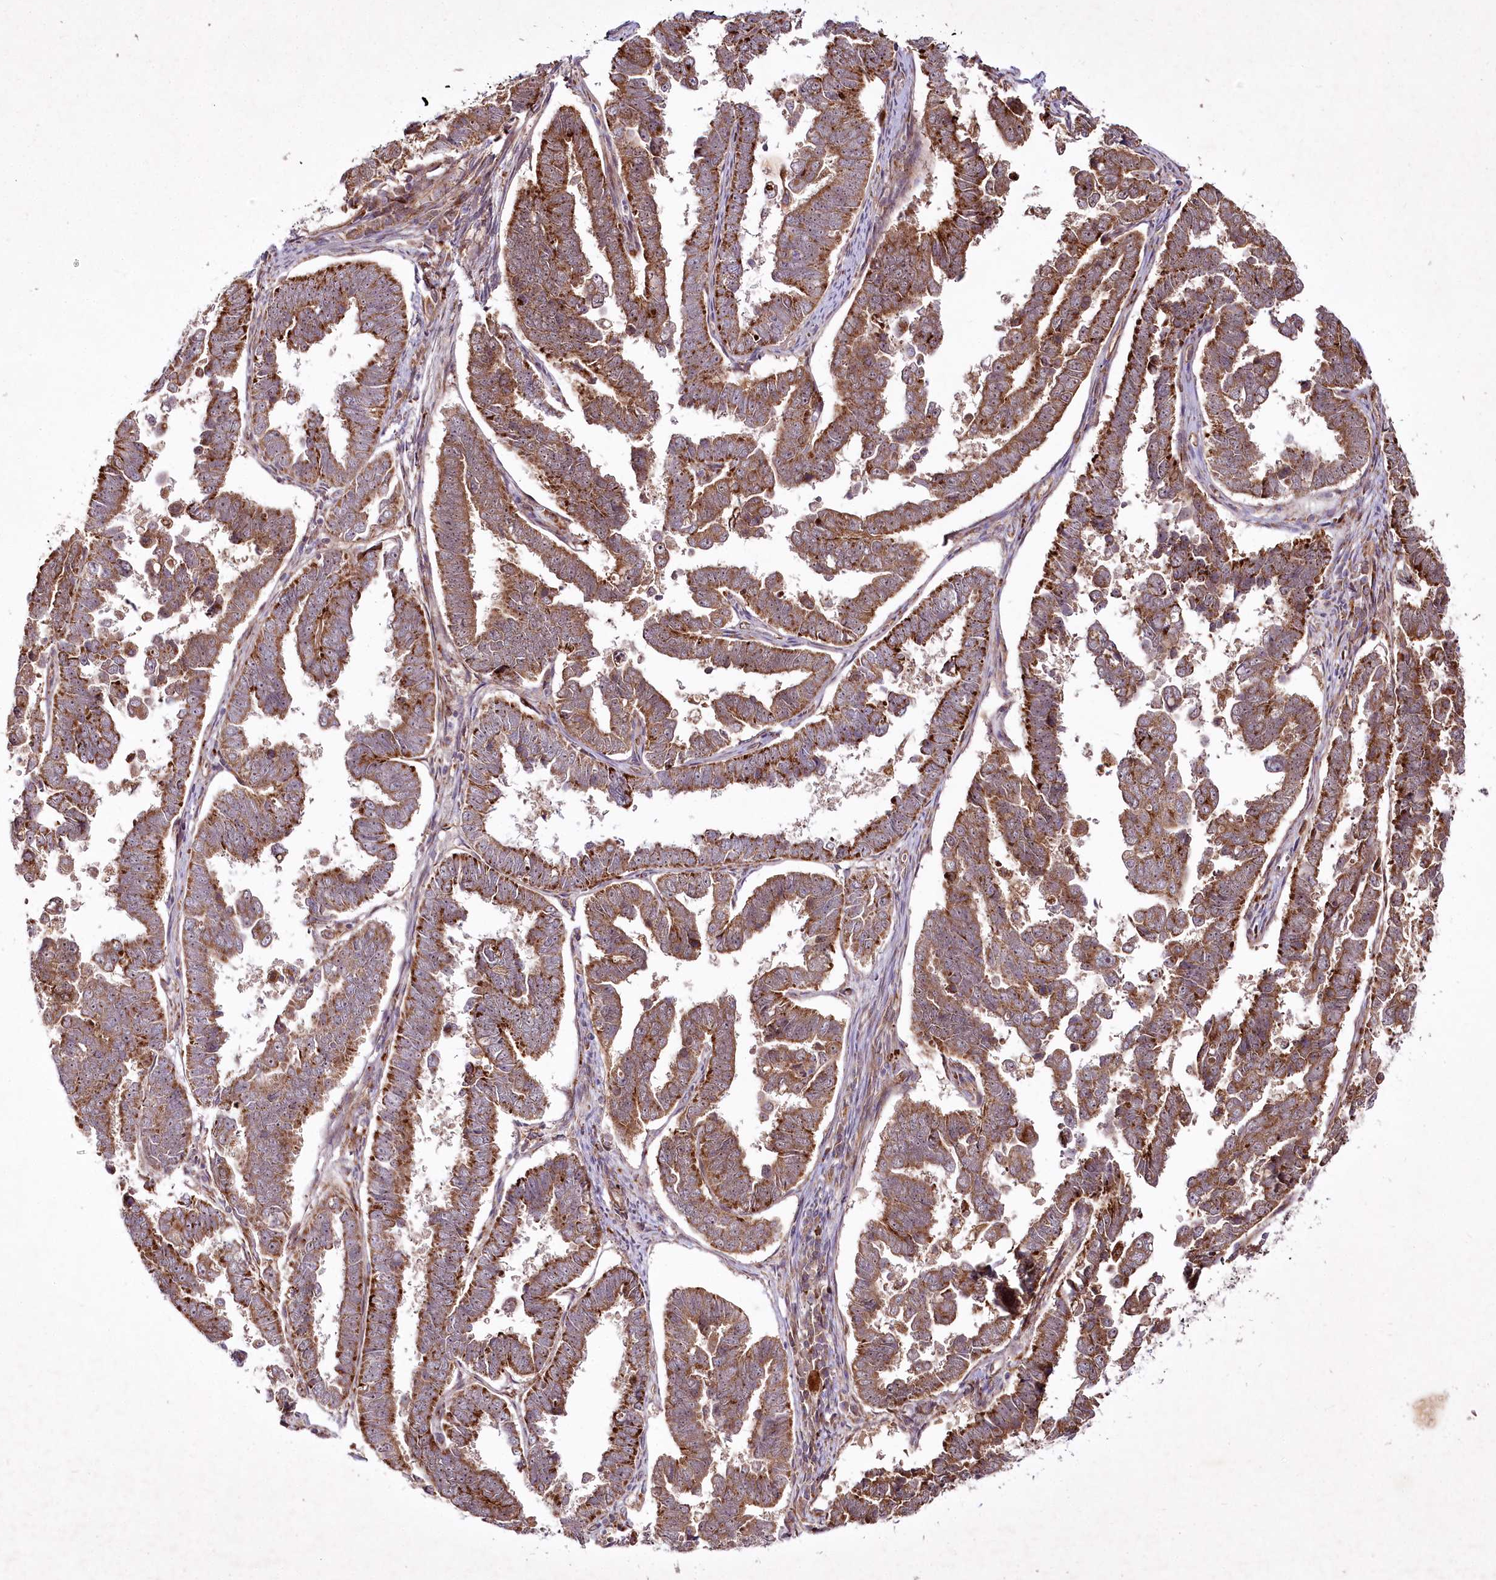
{"staining": {"intensity": "strong", "quantity": ">75%", "location": "cytoplasmic/membranous"}, "tissue": "endometrial cancer", "cell_type": "Tumor cells", "image_type": "cancer", "snomed": [{"axis": "morphology", "description": "Adenocarcinoma, NOS"}, {"axis": "topography", "description": "Endometrium"}], "caption": "A high amount of strong cytoplasmic/membranous positivity is present in about >75% of tumor cells in adenocarcinoma (endometrial) tissue.", "gene": "PSTK", "patient": {"sex": "female", "age": 75}}